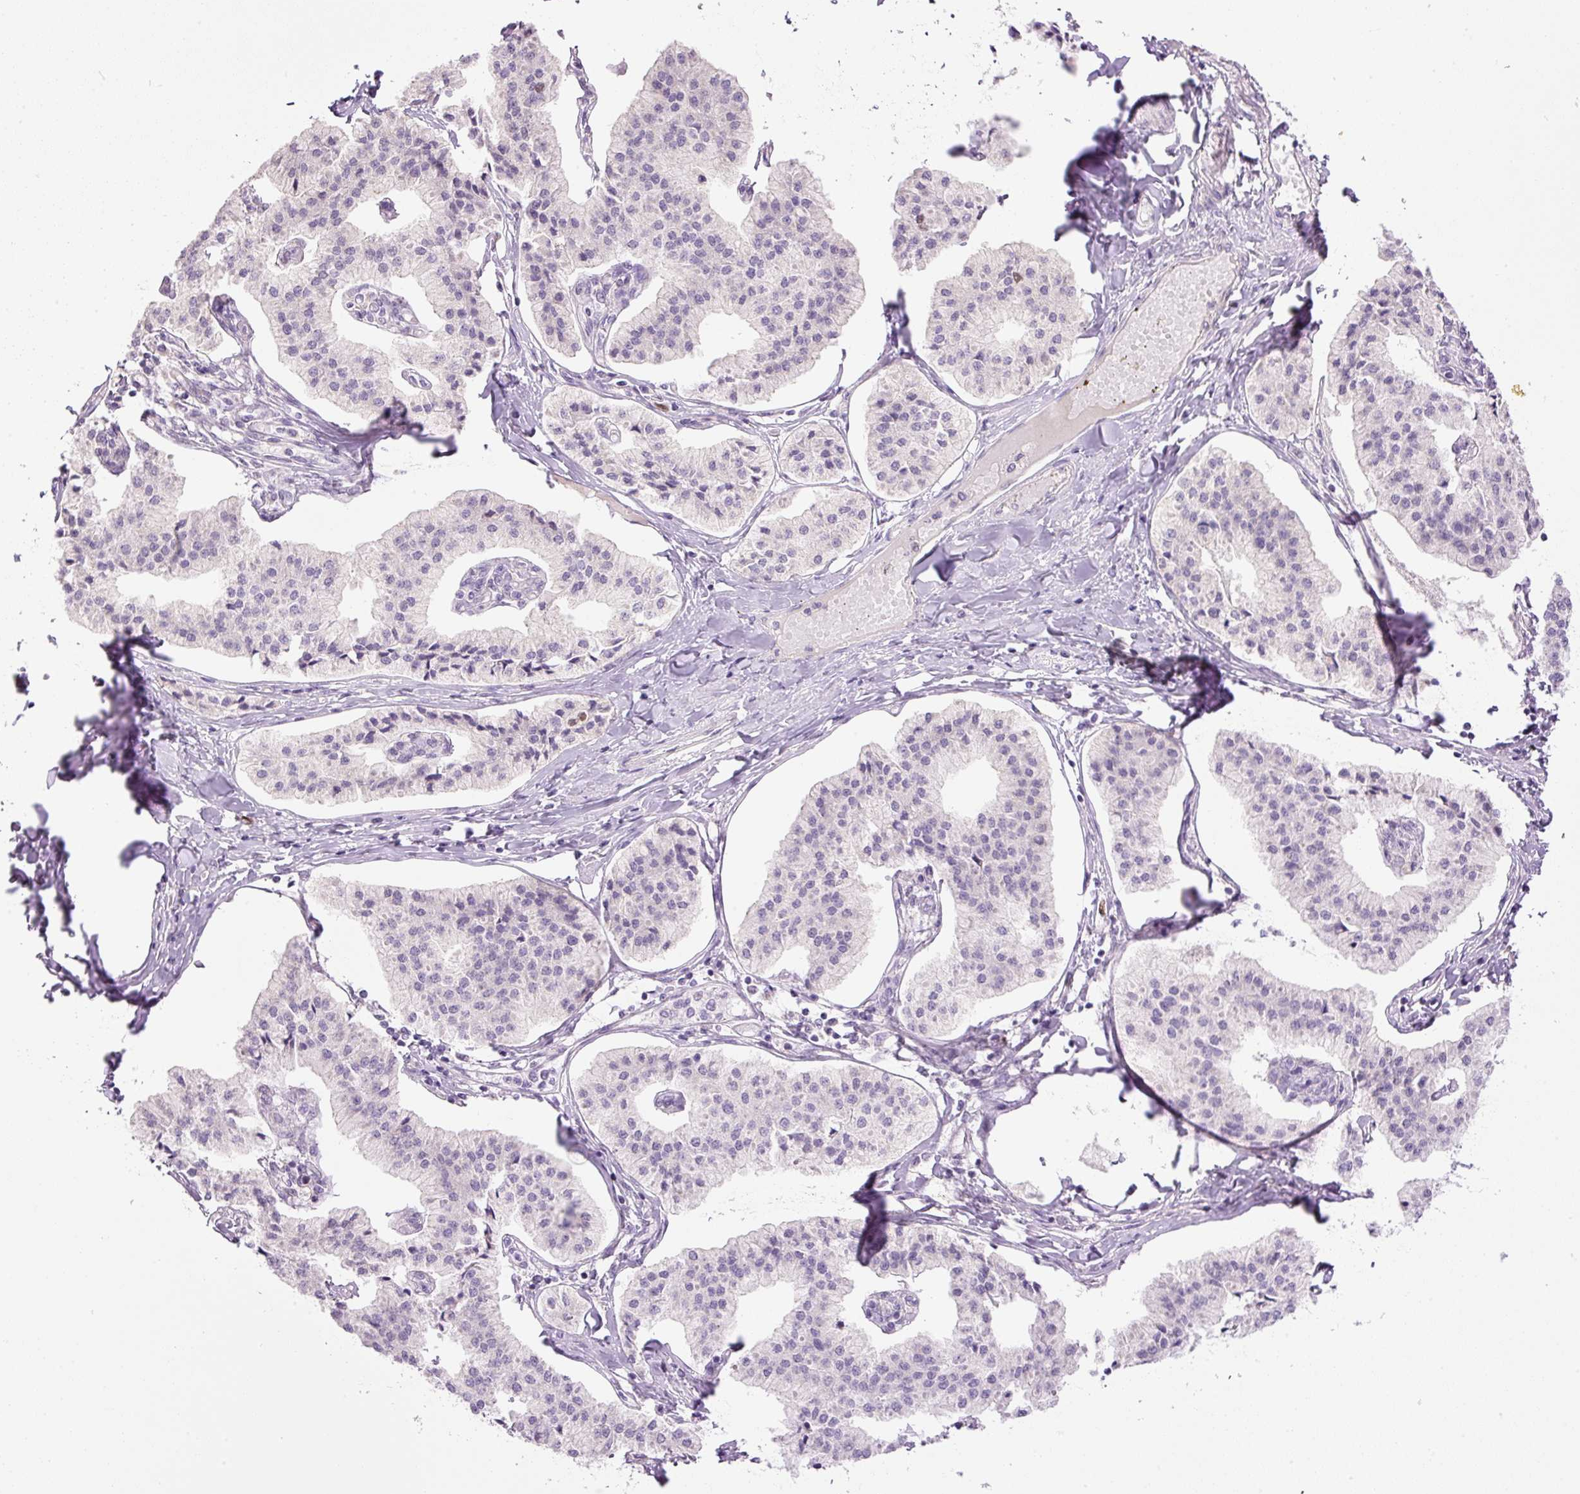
{"staining": {"intensity": "negative", "quantity": "none", "location": "none"}, "tissue": "pancreatic cancer", "cell_type": "Tumor cells", "image_type": "cancer", "snomed": [{"axis": "morphology", "description": "Adenocarcinoma, NOS"}, {"axis": "topography", "description": "Pancreas"}], "caption": "Human adenocarcinoma (pancreatic) stained for a protein using immunohistochemistry demonstrates no expression in tumor cells.", "gene": "KPNA2", "patient": {"sex": "female", "age": 50}}